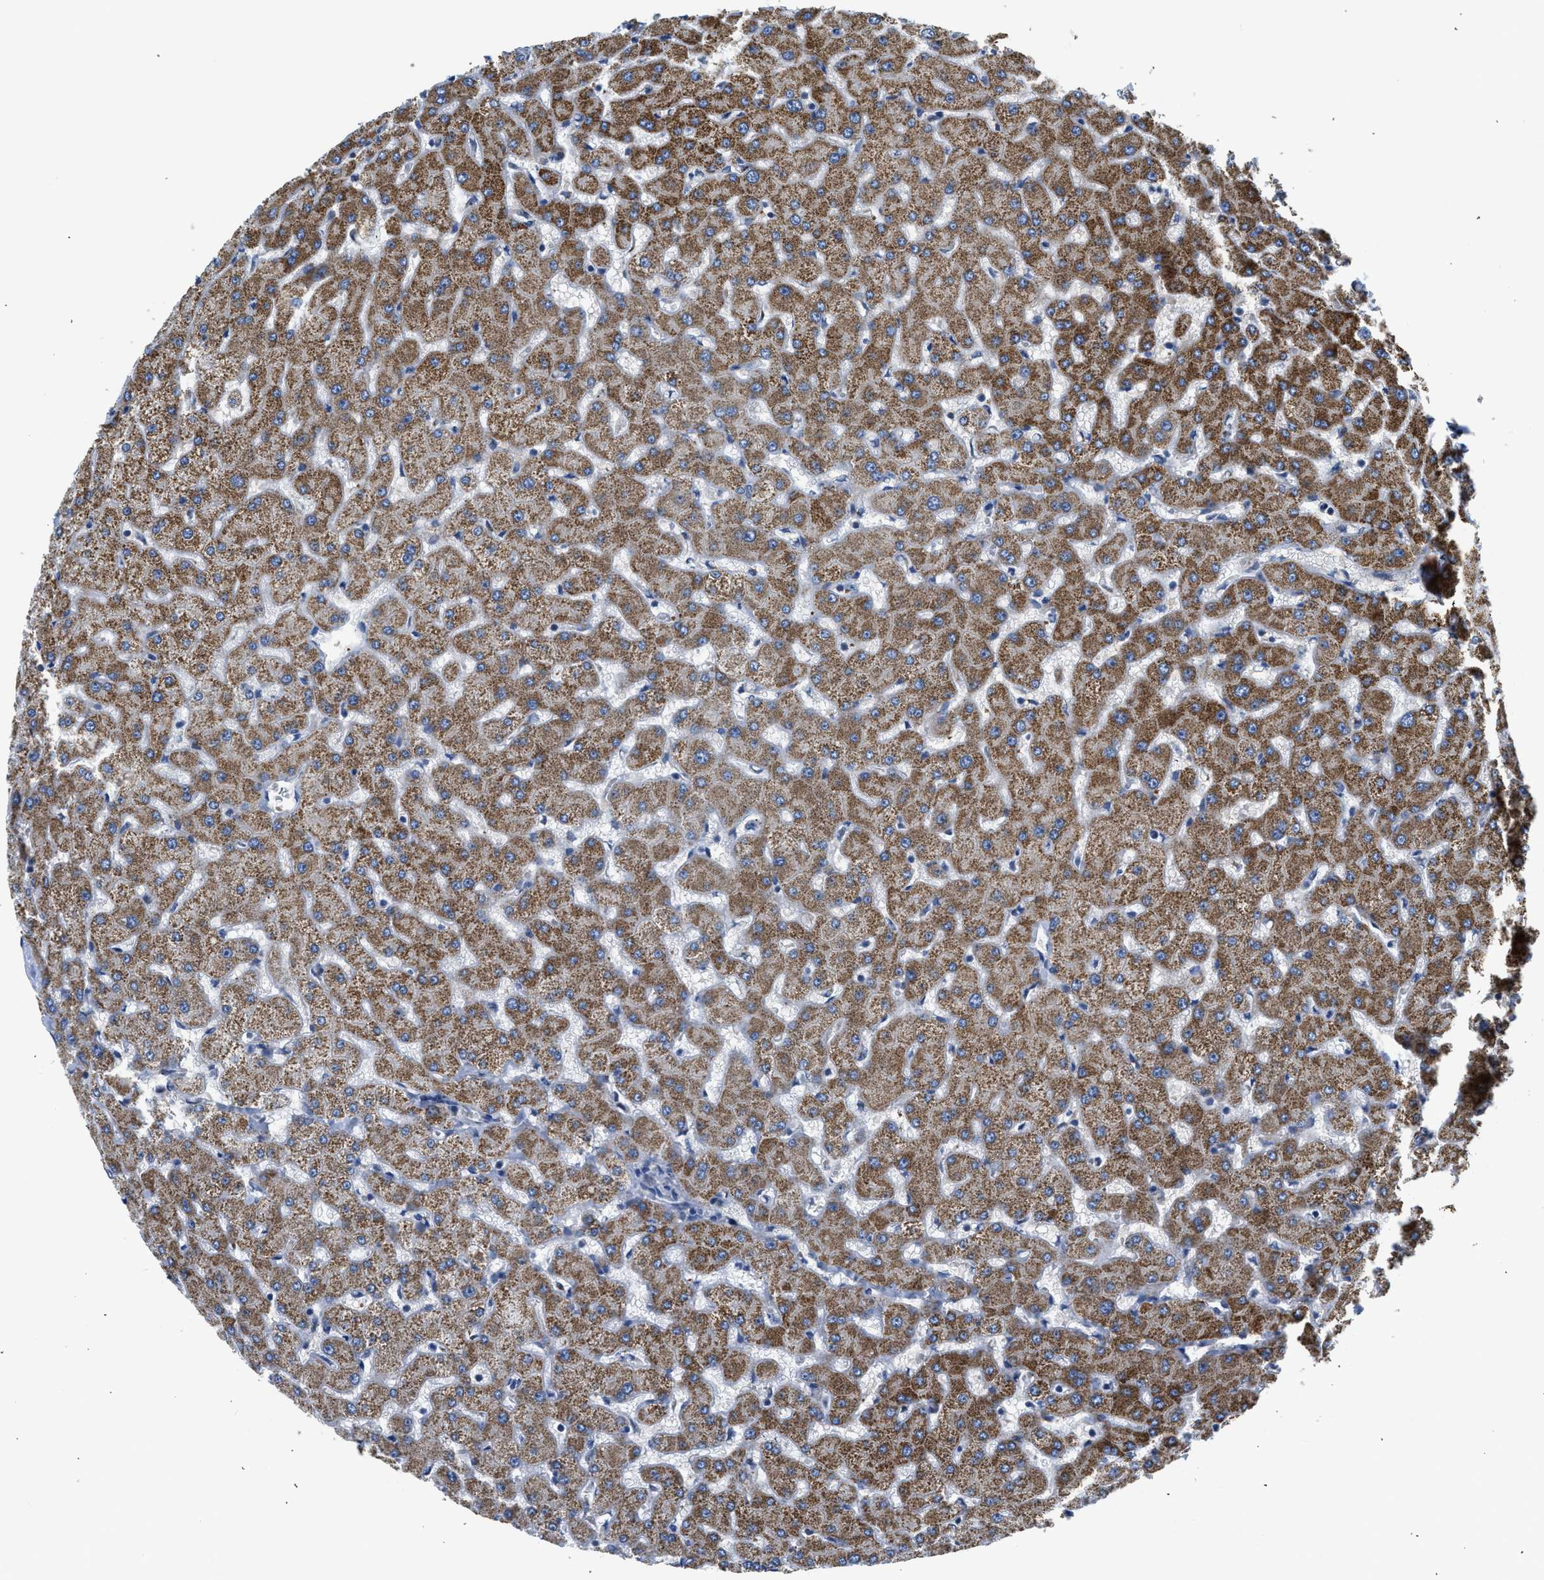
{"staining": {"intensity": "negative", "quantity": "none", "location": "none"}, "tissue": "liver", "cell_type": "Cholangiocytes", "image_type": "normal", "snomed": [{"axis": "morphology", "description": "Normal tissue, NOS"}, {"axis": "topography", "description": "Liver"}], "caption": "There is no significant positivity in cholangiocytes of liver. (DAB (3,3'-diaminobenzidine) immunohistochemistry (IHC) with hematoxylin counter stain).", "gene": "PIM1", "patient": {"sex": "female", "age": 63}}